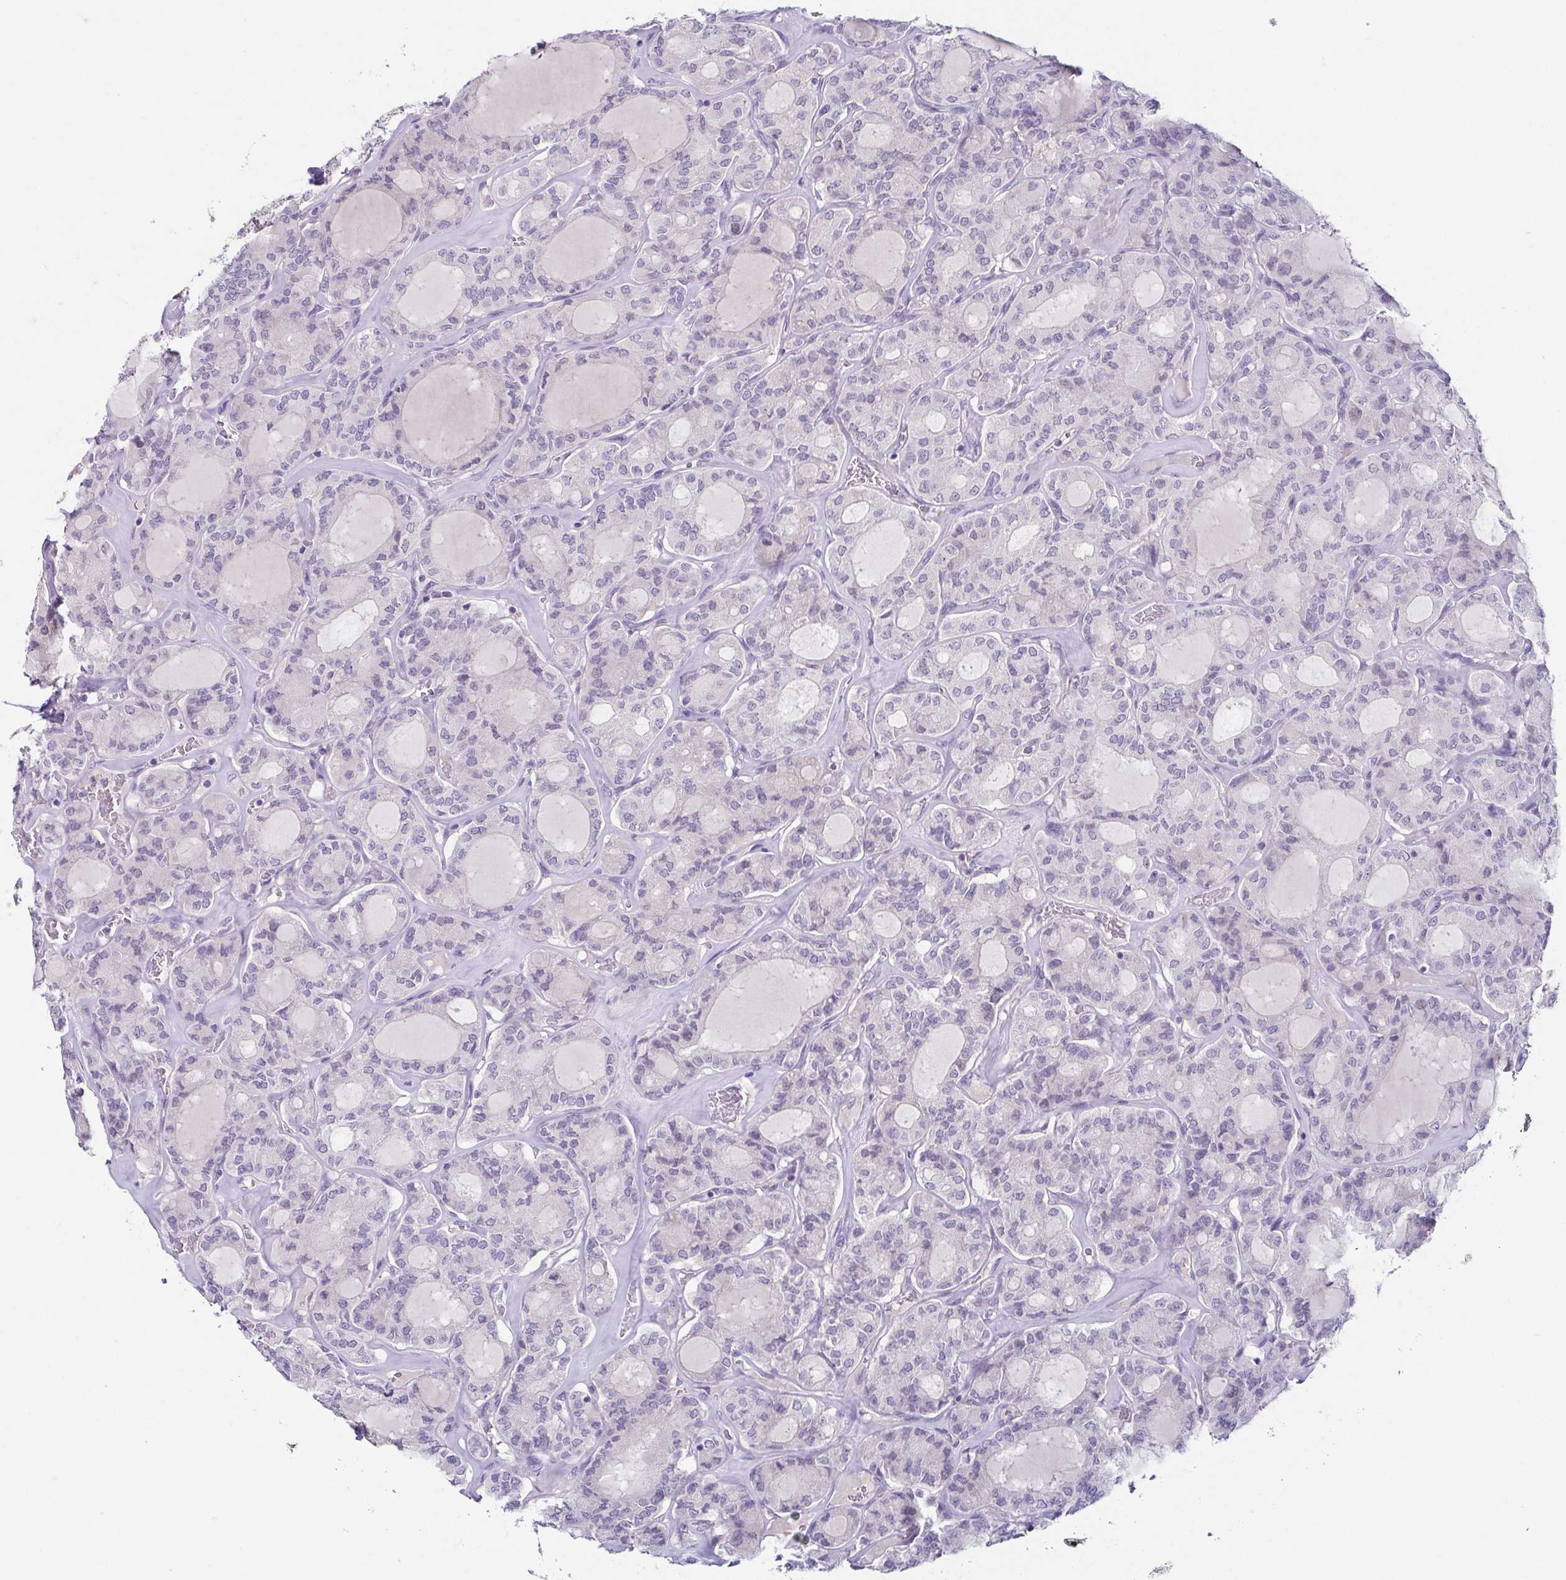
{"staining": {"intensity": "negative", "quantity": "none", "location": "none"}, "tissue": "thyroid cancer", "cell_type": "Tumor cells", "image_type": "cancer", "snomed": [{"axis": "morphology", "description": "Papillary adenocarcinoma, NOS"}, {"axis": "topography", "description": "Thyroid gland"}], "caption": "A high-resolution photomicrograph shows immunohistochemistry staining of thyroid papillary adenocarcinoma, which shows no significant positivity in tumor cells. The staining is performed using DAB brown chromogen with nuclei counter-stained in using hematoxylin.", "gene": "TP73", "patient": {"sex": "male", "age": 87}}